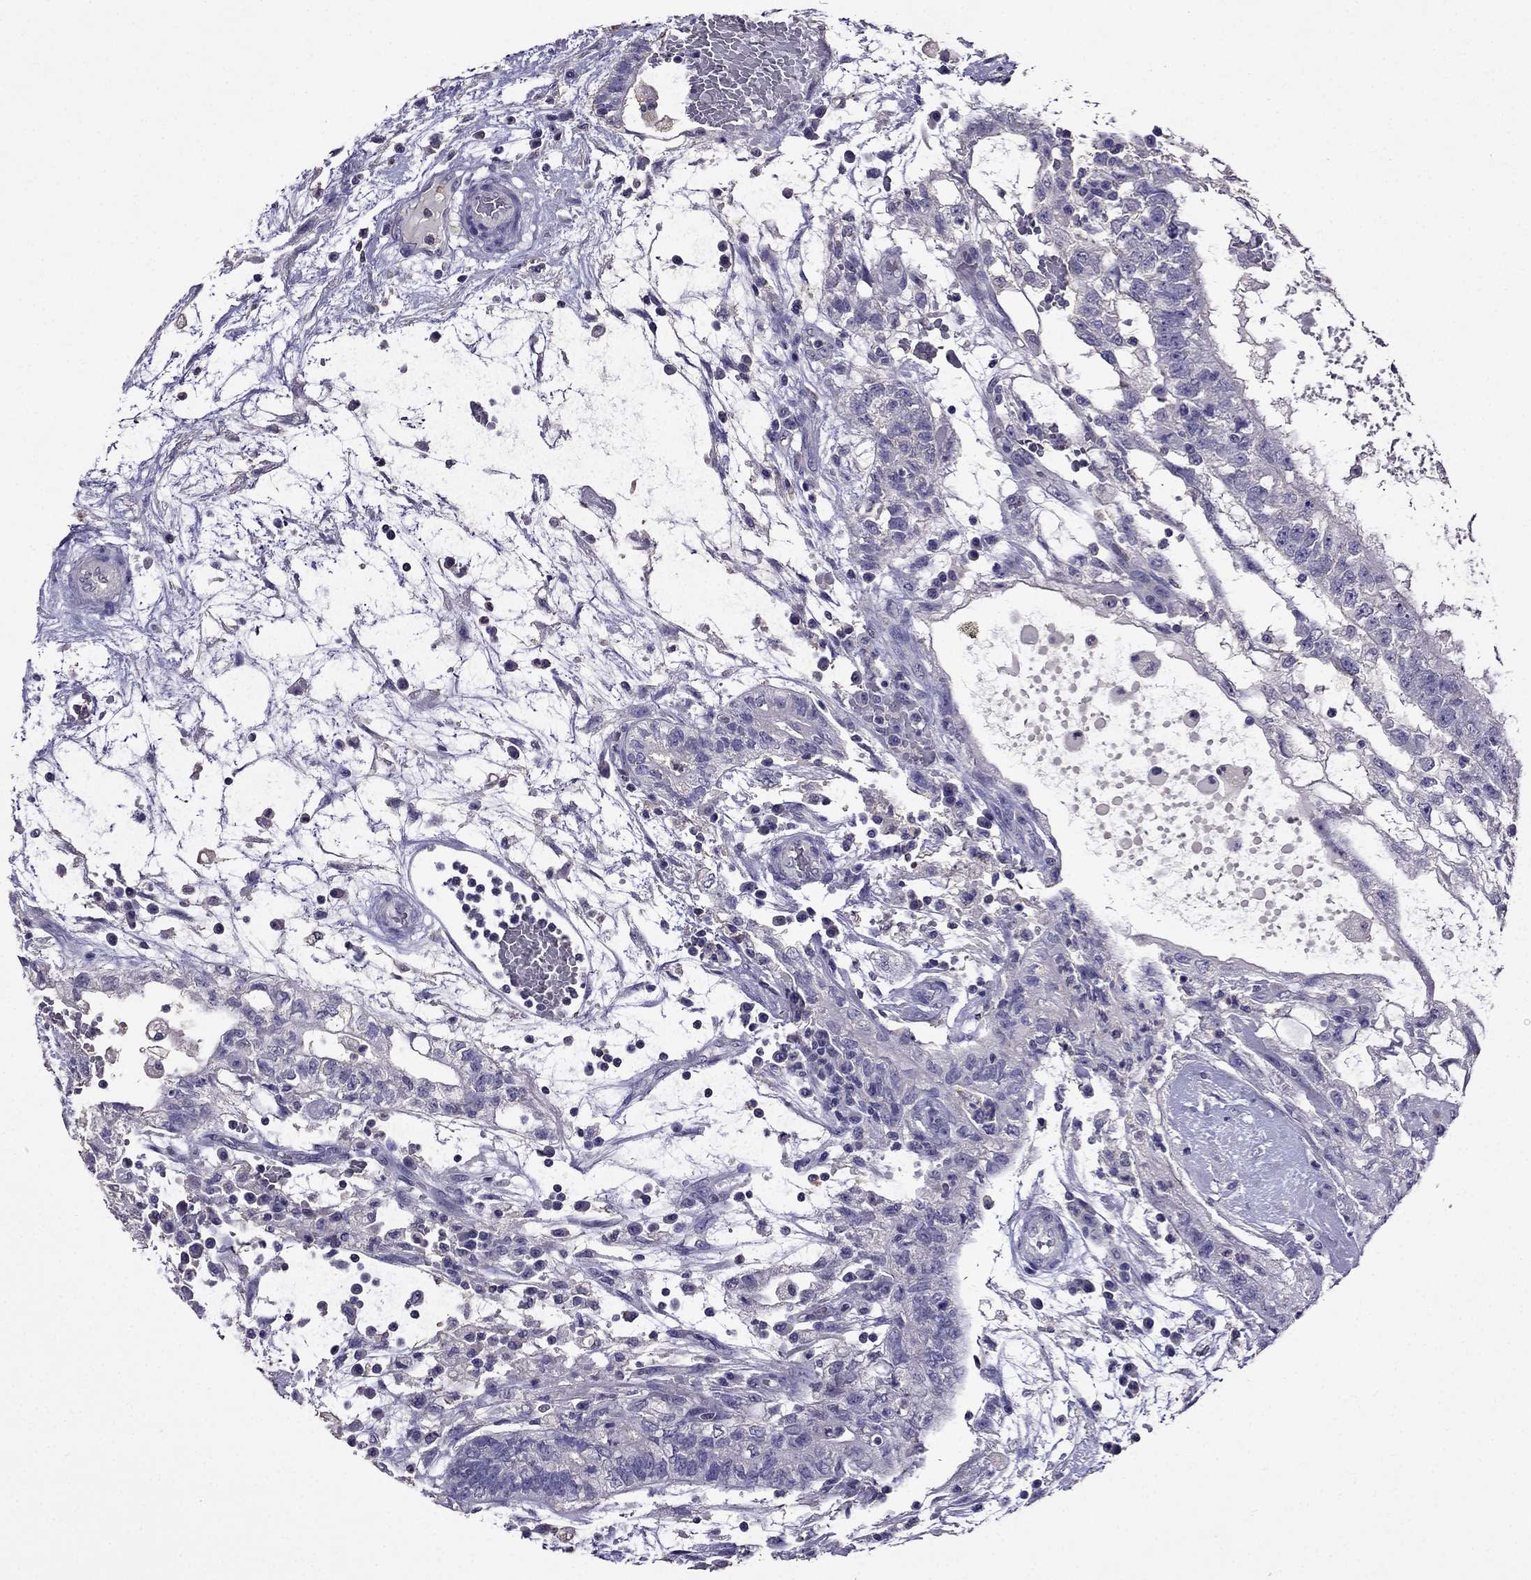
{"staining": {"intensity": "negative", "quantity": "none", "location": "none"}, "tissue": "testis cancer", "cell_type": "Tumor cells", "image_type": "cancer", "snomed": [{"axis": "morphology", "description": "Normal tissue, NOS"}, {"axis": "morphology", "description": "Carcinoma, Embryonal, NOS"}, {"axis": "topography", "description": "Testis"}, {"axis": "topography", "description": "Epididymis"}], "caption": "There is no significant staining in tumor cells of testis cancer (embryonal carcinoma).", "gene": "NKX3-1", "patient": {"sex": "male", "age": 32}}